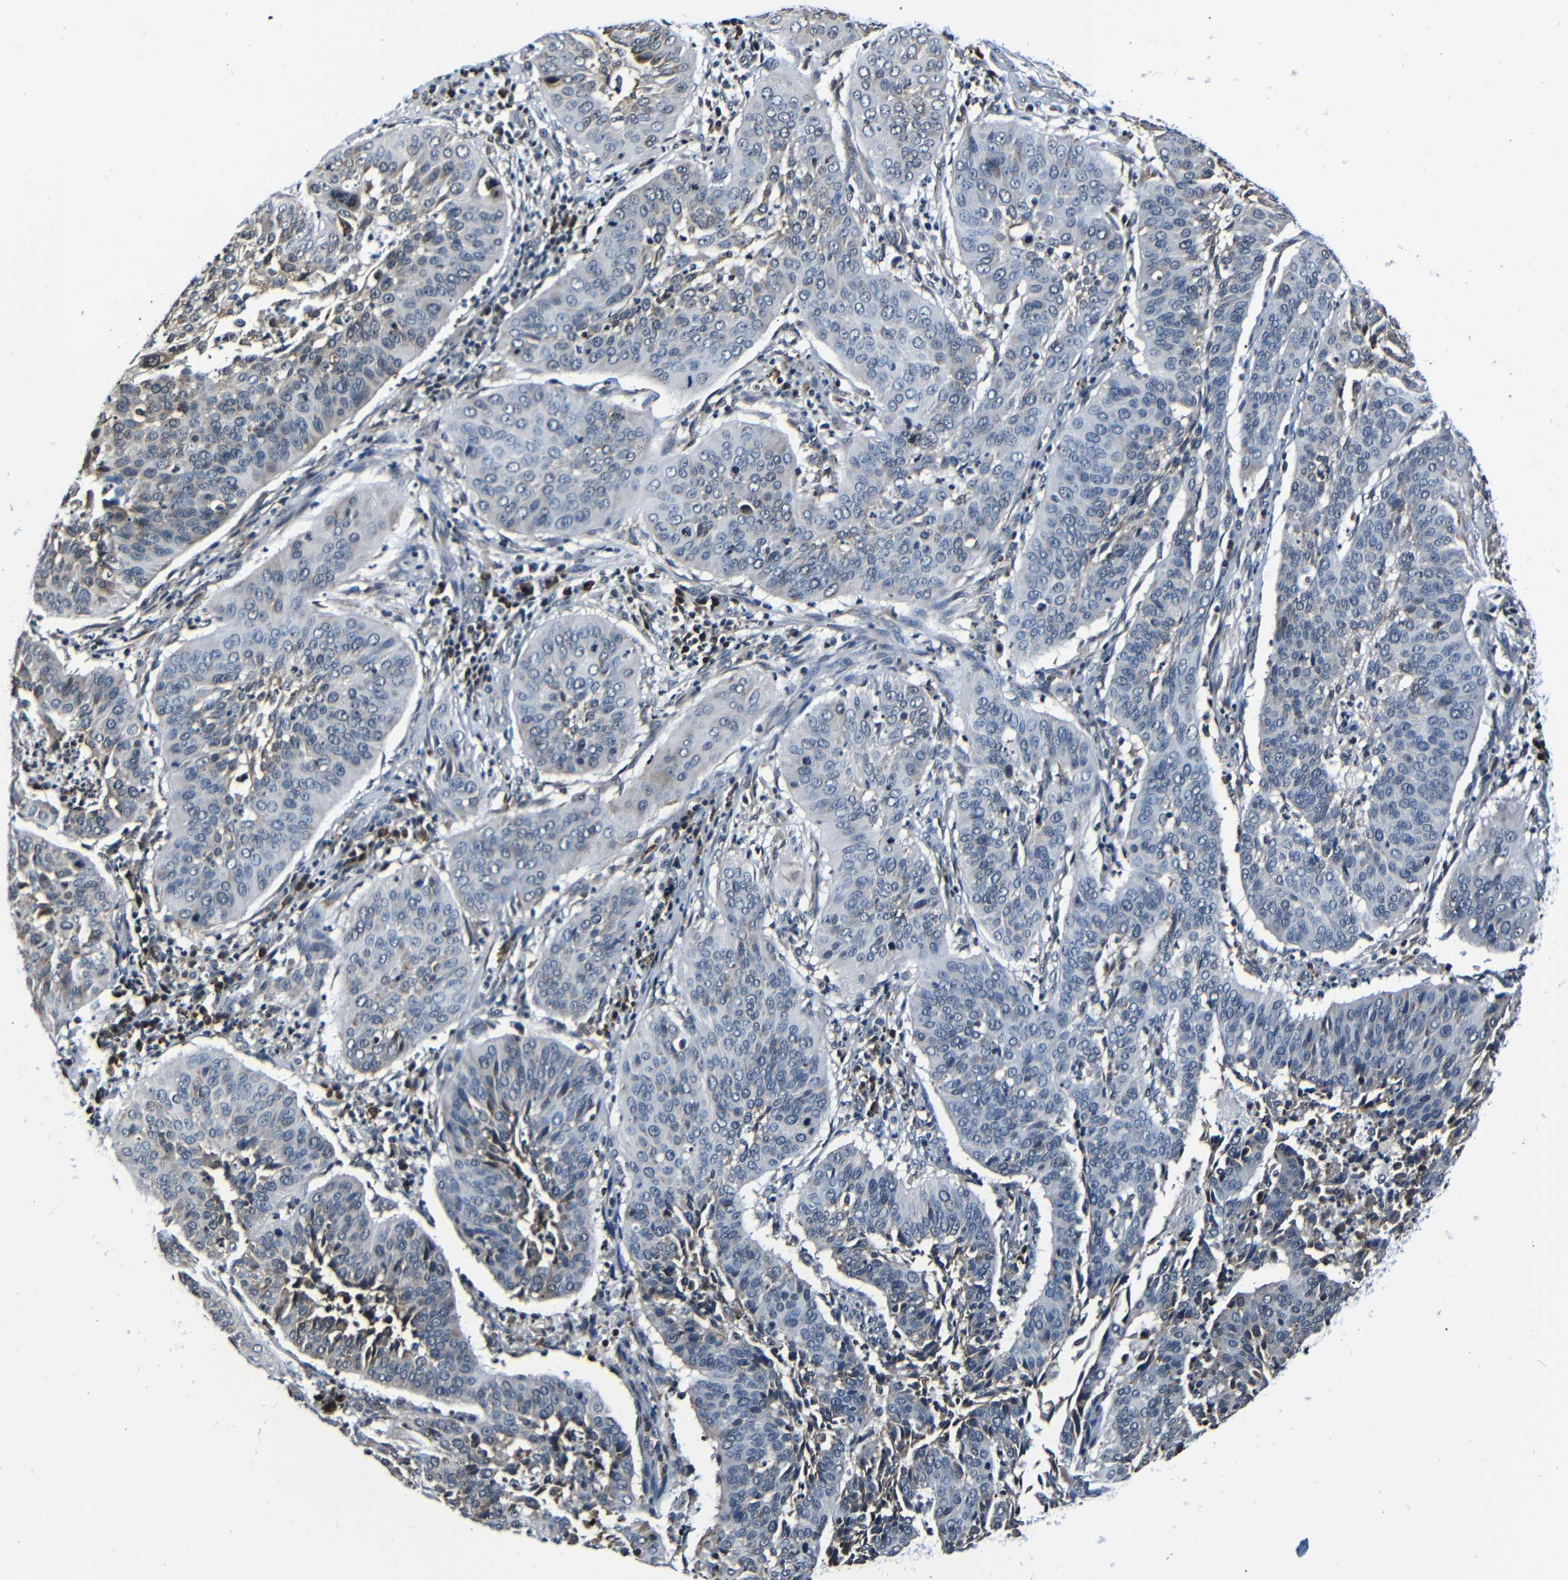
{"staining": {"intensity": "negative", "quantity": "none", "location": "none"}, "tissue": "cervical cancer", "cell_type": "Tumor cells", "image_type": "cancer", "snomed": [{"axis": "morphology", "description": "Normal tissue, NOS"}, {"axis": "morphology", "description": "Squamous cell carcinoma, NOS"}, {"axis": "topography", "description": "Cervix"}], "caption": "Immunohistochemical staining of squamous cell carcinoma (cervical) shows no significant expression in tumor cells.", "gene": "NCBP3", "patient": {"sex": "female", "age": 39}}